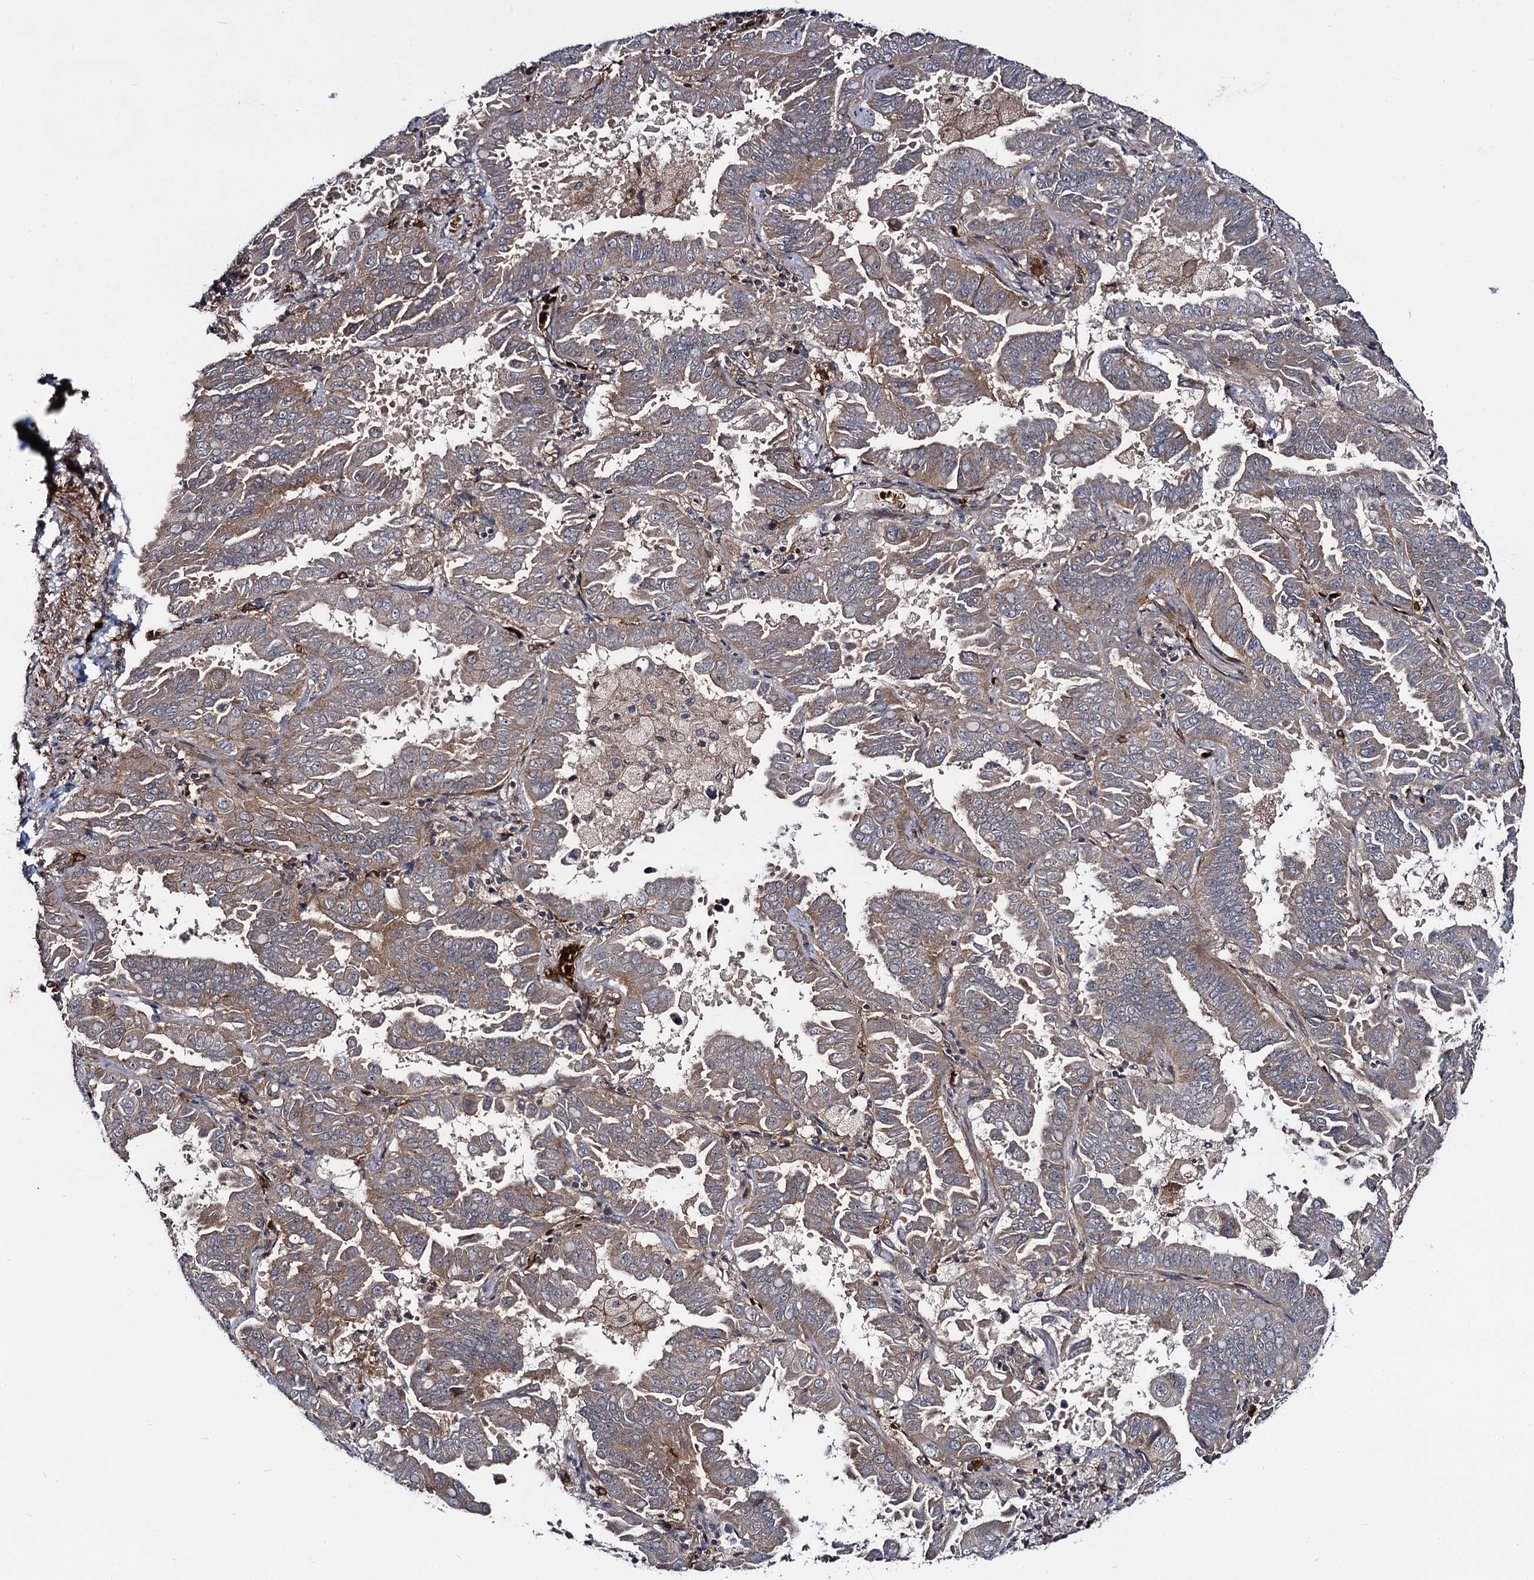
{"staining": {"intensity": "weak", "quantity": ">75%", "location": "cytoplasmic/membranous"}, "tissue": "lung cancer", "cell_type": "Tumor cells", "image_type": "cancer", "snomed": [{"axis": "morphology", "description": "Adenocarcinoma, NOS"}, {"axis": "topography", "description": "Lung"}], "caption": "A histopathology image of adenocarcinoma (lung) stained for a protein shows weak cytoplasmic/membranous brown staining in tumor cells.", "gene": "KXD1", "patient": {"sex": "male", "age": 64}}